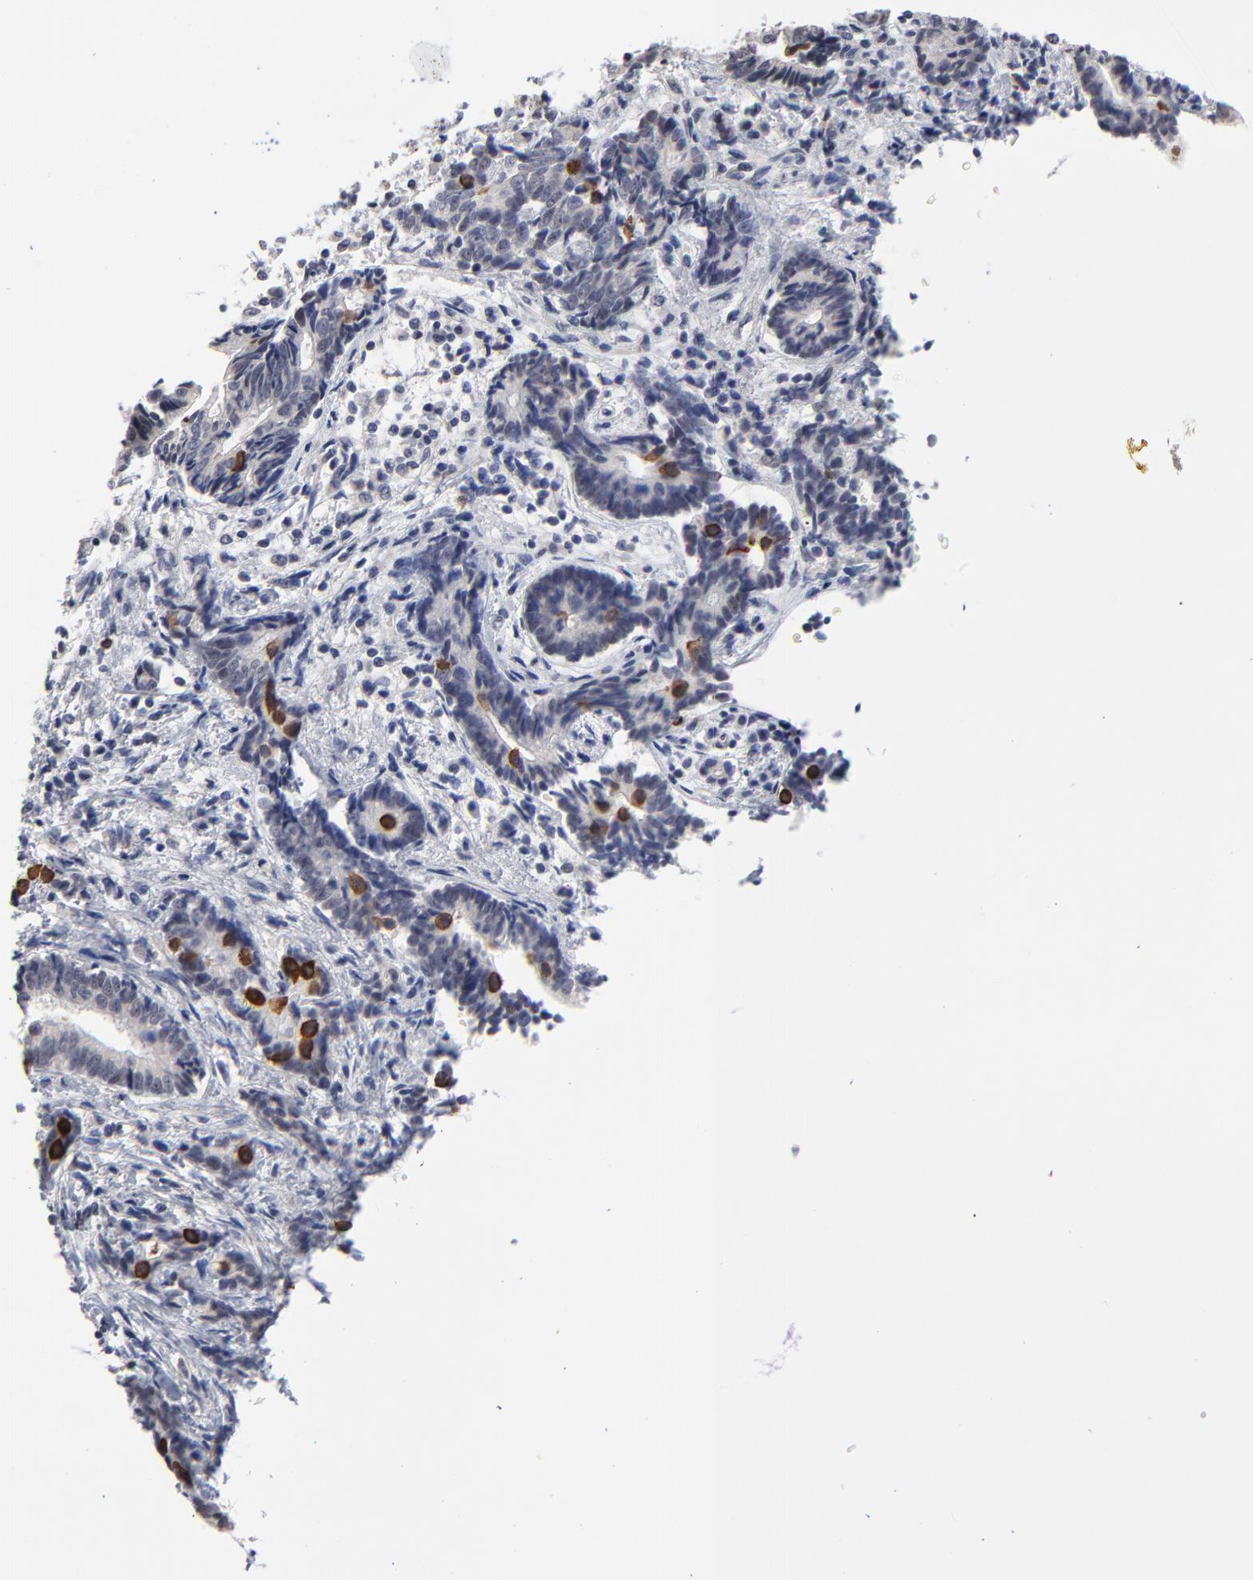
{"staining": {"intensity": "strong", "quantity": "<25%", "location": "cytoplasmic/membranous"}, "tissue": "liver cancer", "cell_type": "Tumor cells", "image_type": "cancer", "snomed": [{"axis": "morphology", "description": "Cholangiocarcinoma"}, {"axis": "topography", "description": "Liver"}], "caption": "Tumor cells exhibit strong cytoplasmic/membranous staining in about <25% of cells in liver cholangiocarcinoma.", "gene": "MAGEA10", "patient": {"sex": "male", "age": 57}}